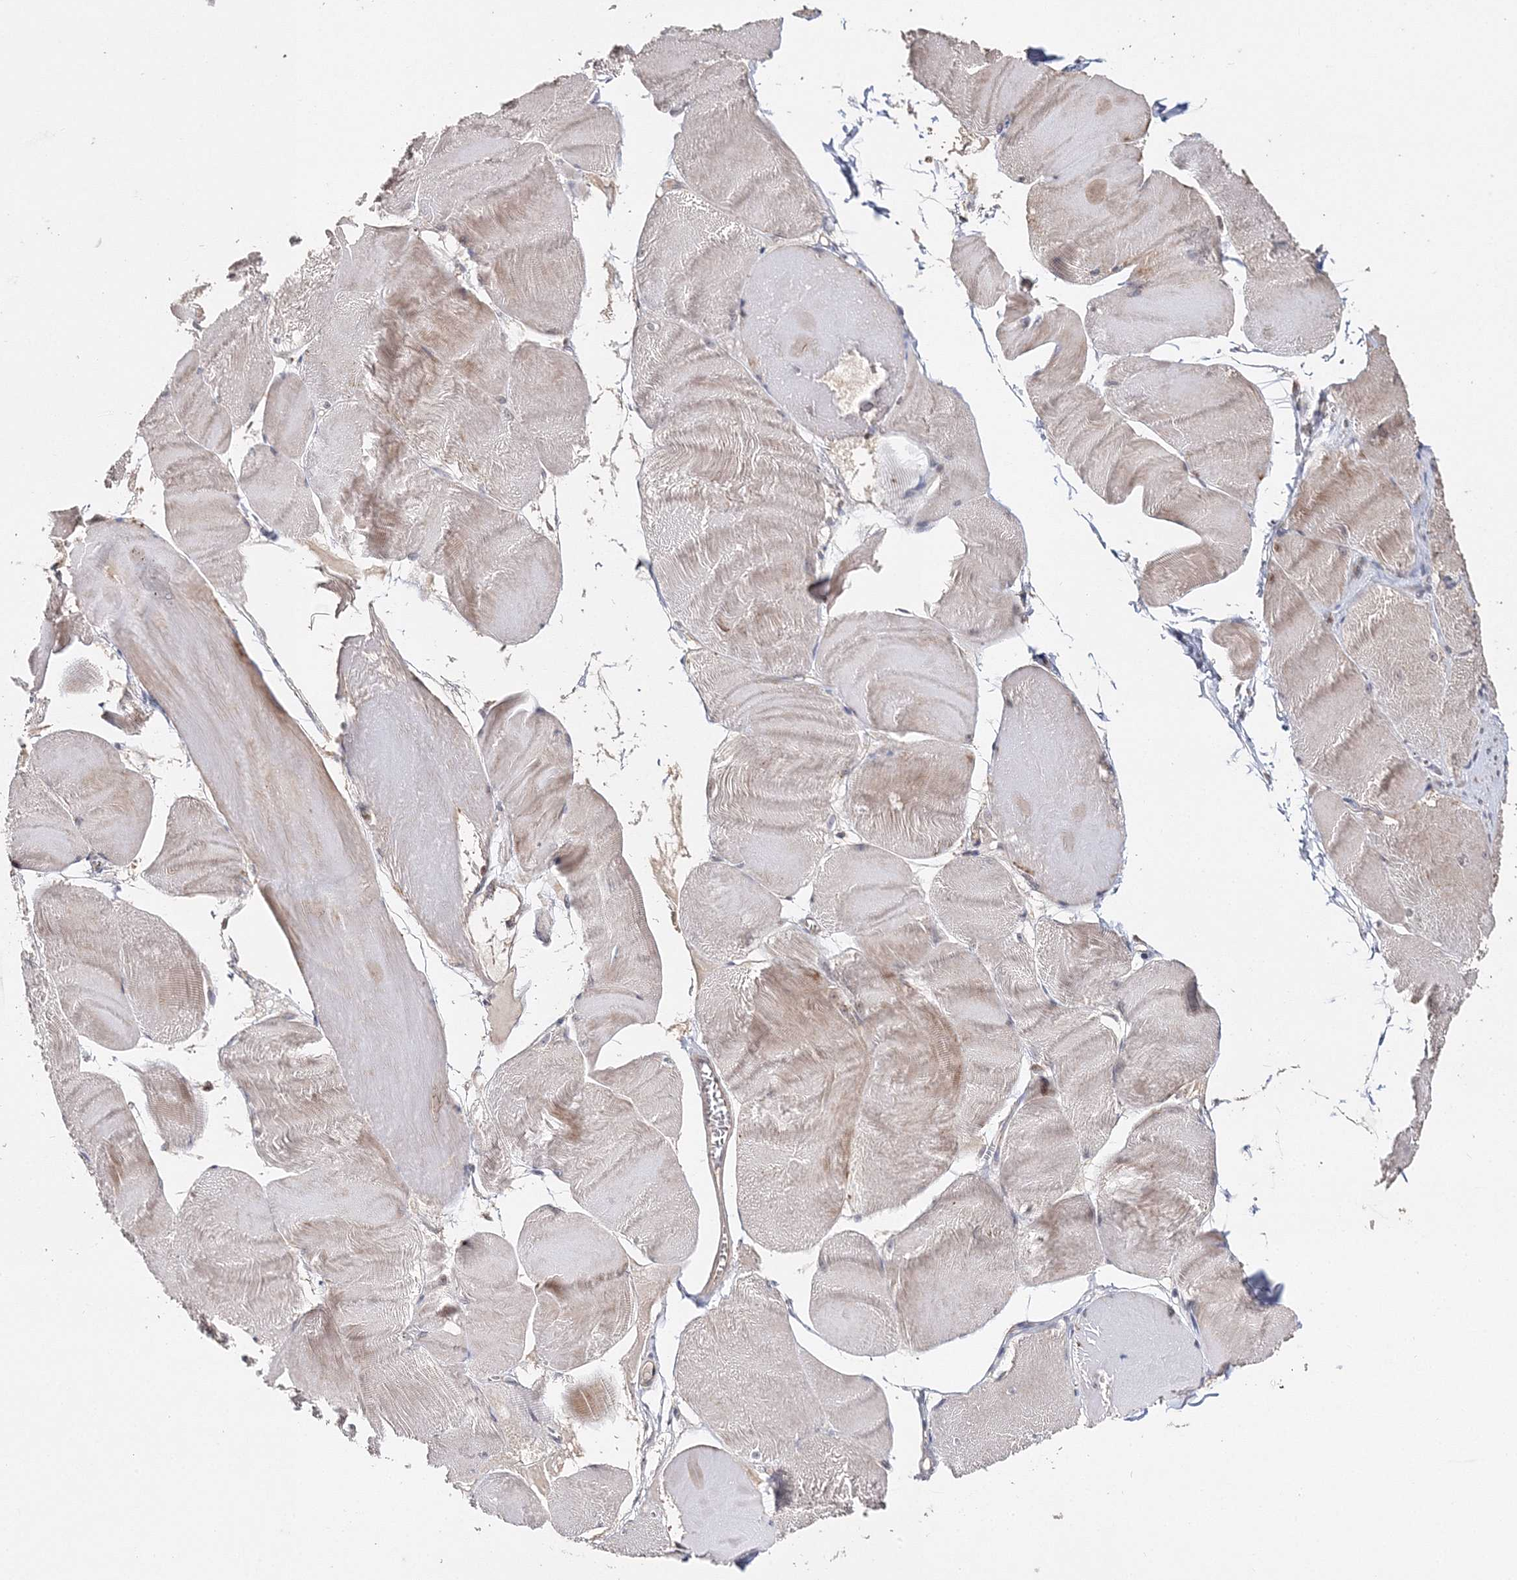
{"staining": {"intensity": "weak", "quantity": "<25%", "location": "cytoplasmic/membranous"}, "tissue": "skeletal muscle", "cell_type": "Myocytes", "image_type": "normal", "snomed": [{"axis": "morphology", "description": "Normal tissue, NOS"}, {"axis": "morphology", "description": "Basal cell carcinoma"}, {"axis": "topography", "description": "Skeletal muscle"}], "caption": "Immunohistochemistry micrograph of benign human skeletal muscle stained for a protein (brown), which exhibits no staining in myocytes. (DAB IHC with hematoxylin counter stain).", "gene": "GJB5", "patient": {"sex": "female", "age": 64}}